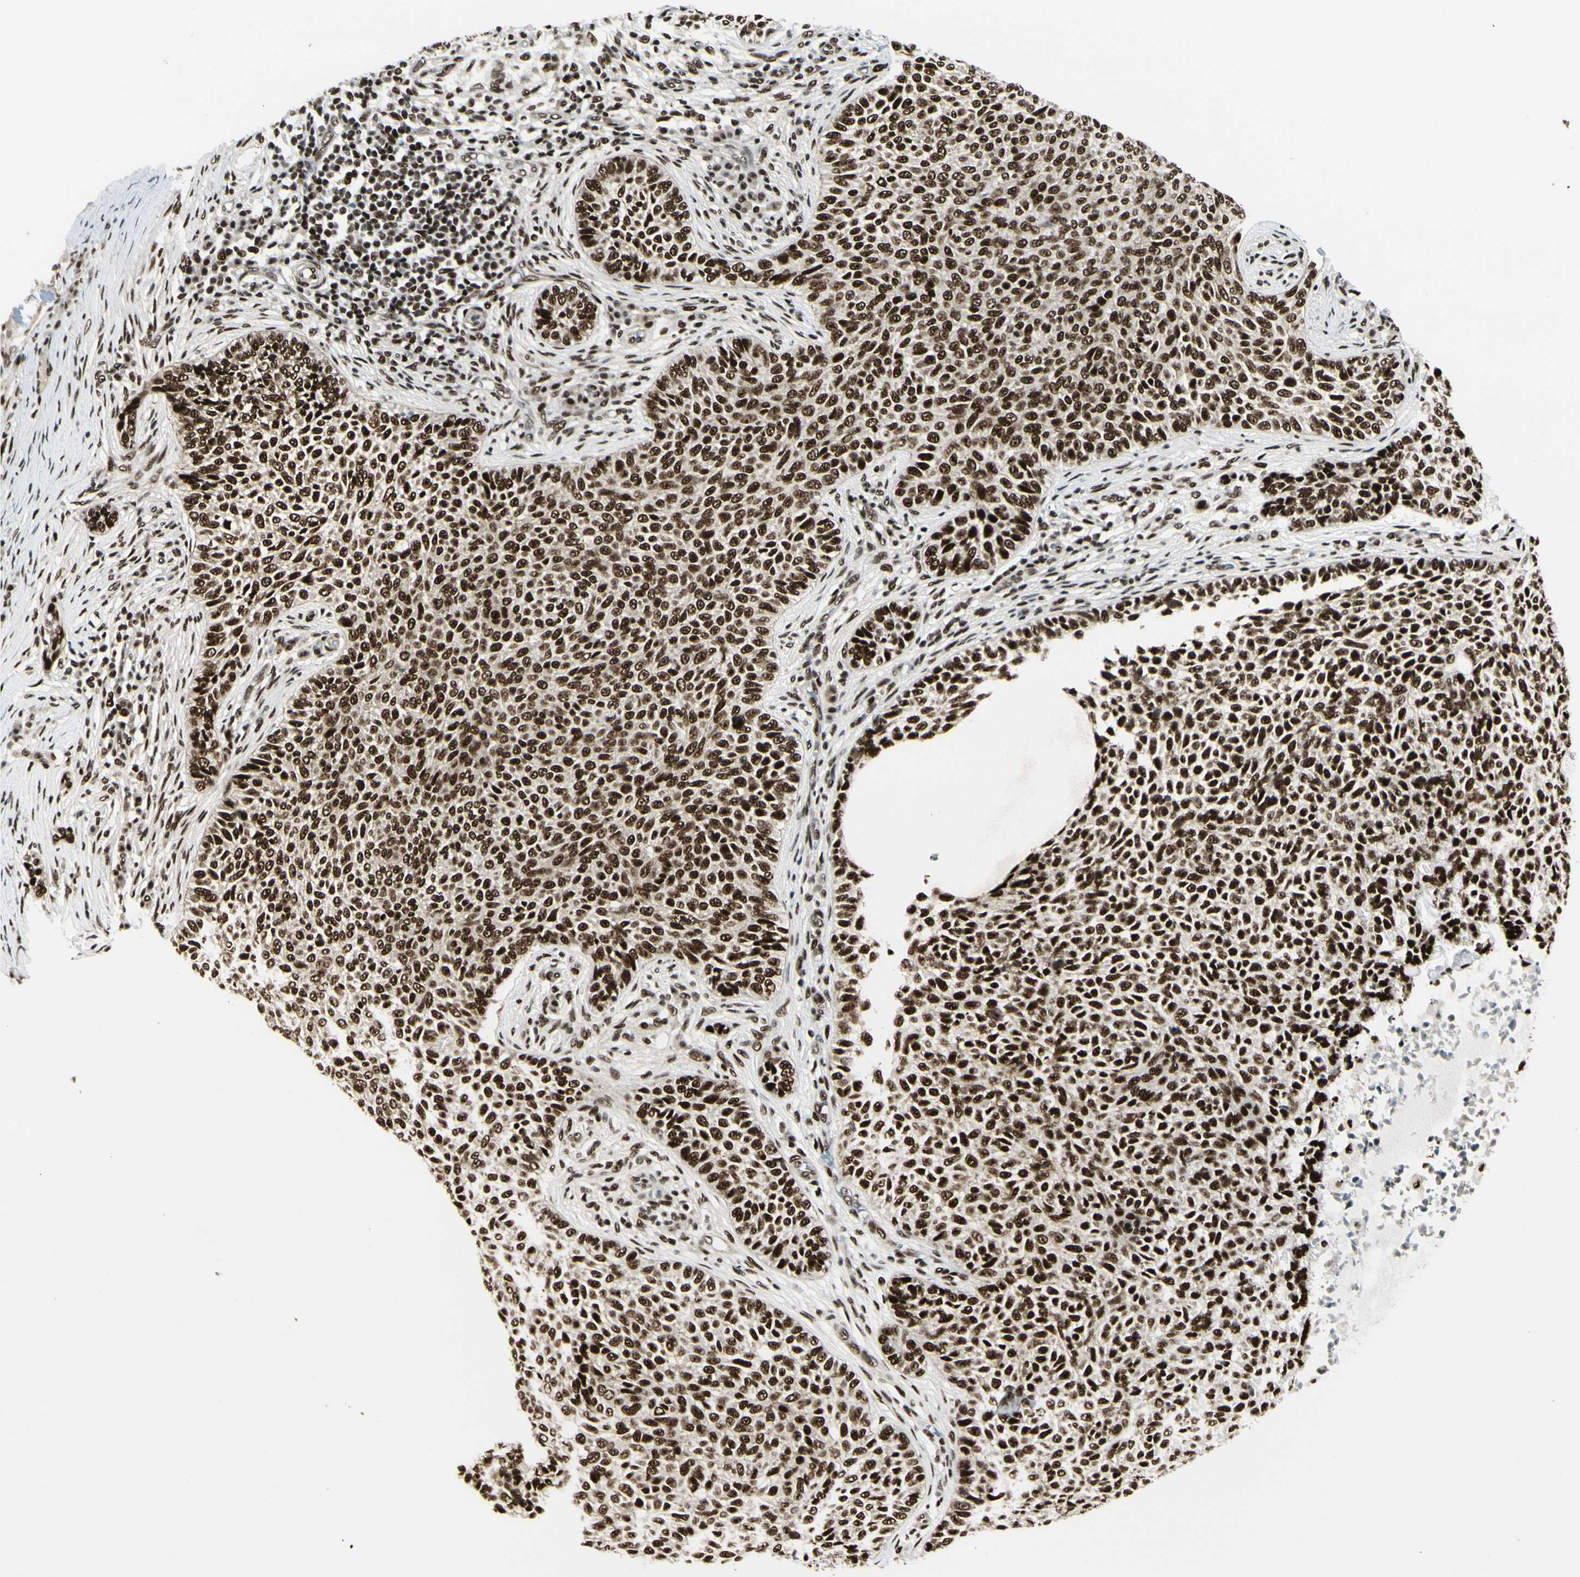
{"staining": {"intensity": "strong", "quantity": ">75%", "location": "nuclear"}, "tissue": "skin cancer", "cell_type": "Tumor cells", "image_type": "cancer", "snomed": [{"axis": "morphology", "description": "Basal cell carcinoma"}, {"axis": "topography", "description": "Skin"}], "caption": "High-power microscopy captured an IHC photomicrograph of basal cell carcinoma (skin), revealing strong nuclear positivity in about >75% of tumor cells. (Stains: DAB in brown, nuclei in blue, Microscopy: brightfield microscopy at high magnification).", "gene": "HEXIM1", "patient": {"sex": "male", "age": 87}}